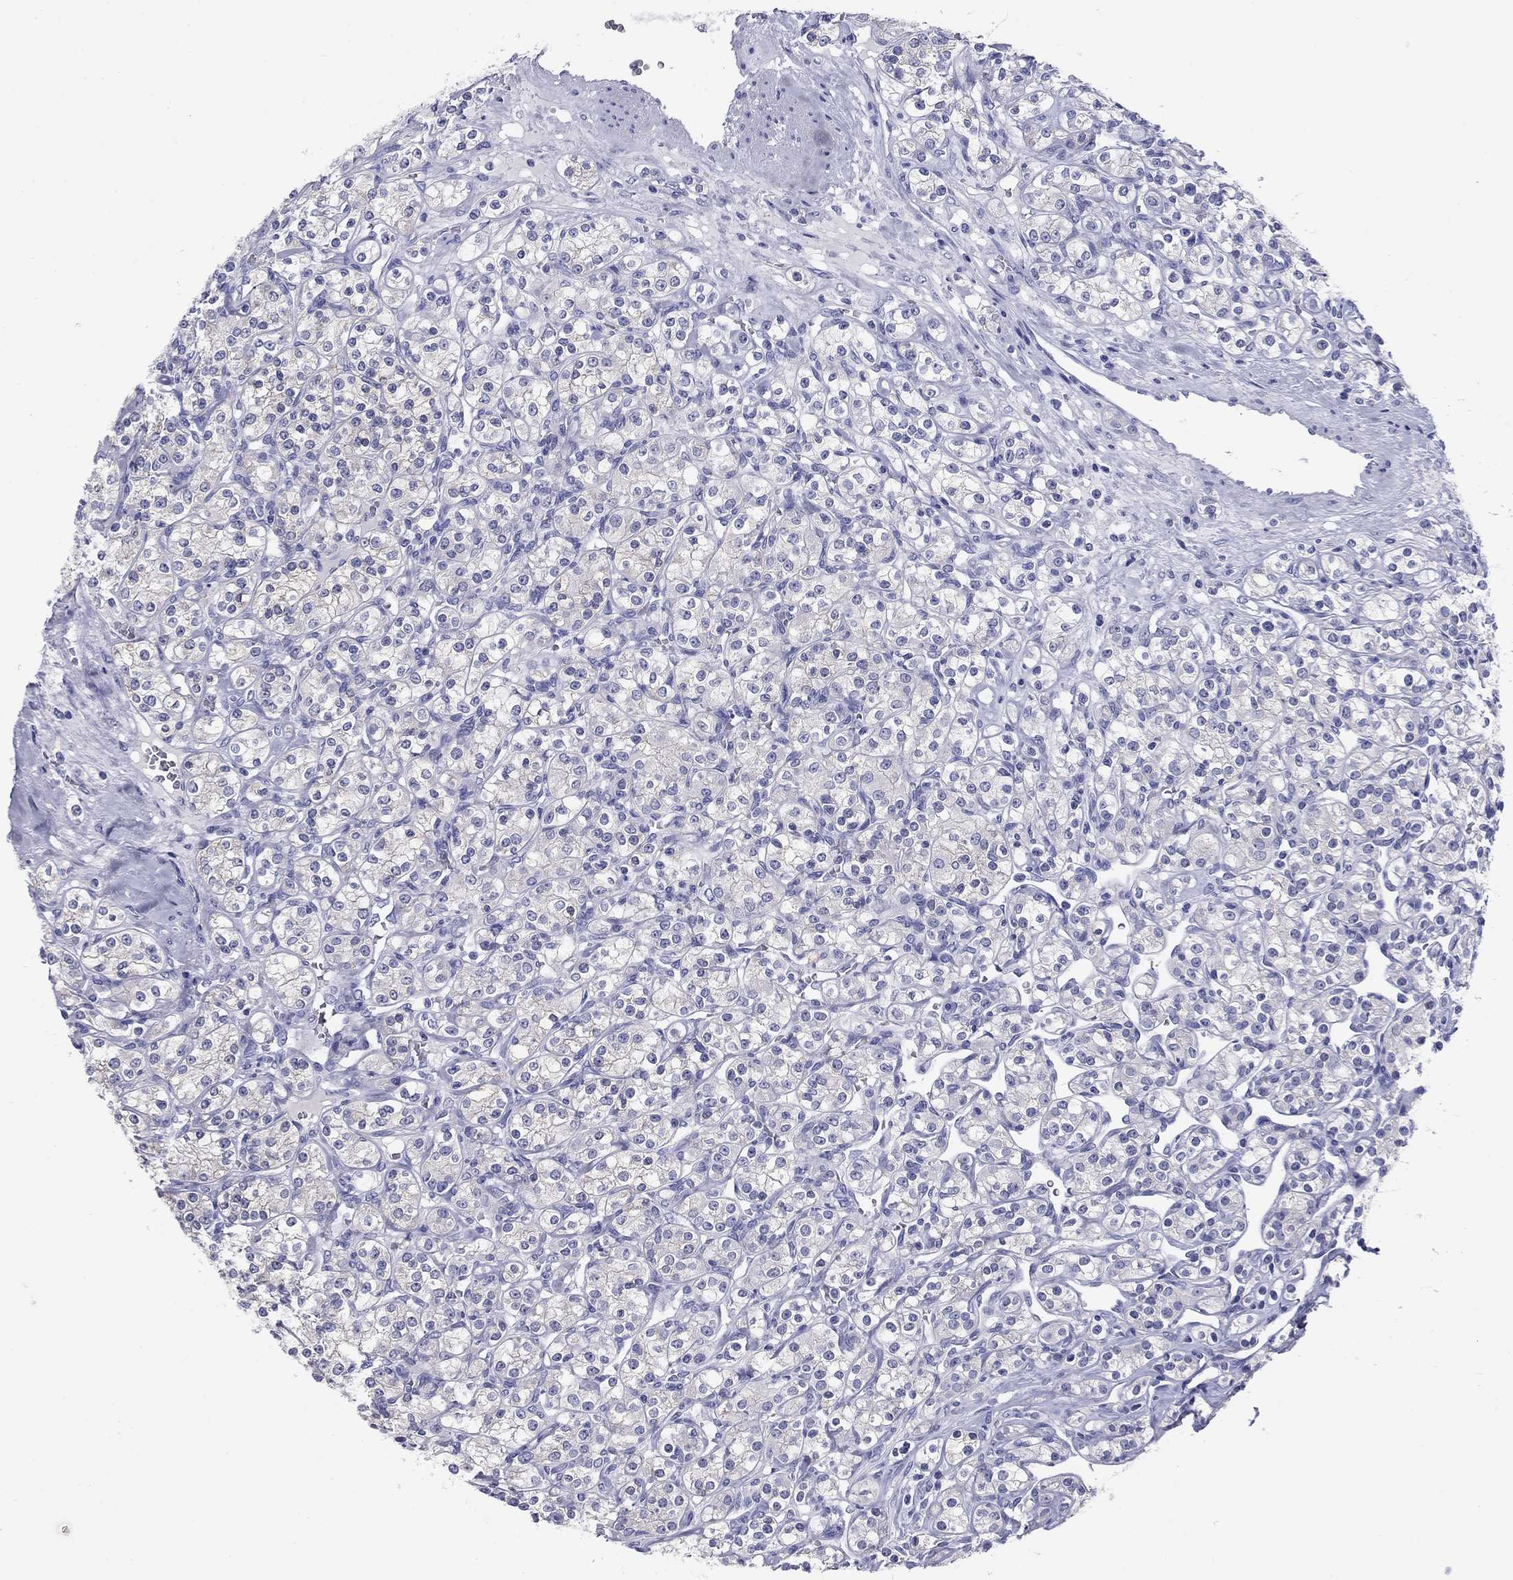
{"staining": {"intensity": "negative", "quantity": "none", "location": "none"}, "tissue": "renal cancer", "cell_type": "Tumor cells", "image_type": "cancer", "snomed": [{"axis": "morphology", "description": "Adenocarcinoma, NOS"}, {"axis": "topography", "description": "Kidney"}], "caption": "An IHC histopathology image of renal cancer (adenocarcinoma) is shown. There is no staining in tumor cells of renal cancer (adenocarcinoma). Brightfield microscopy of IHC stained with DAB (3,3'-diaminobenzidine) (brown) and hematoxylin (blue), captured at high magnification.", "gene": "NPPA", "patient": {"sex": "male", "age": 77}}